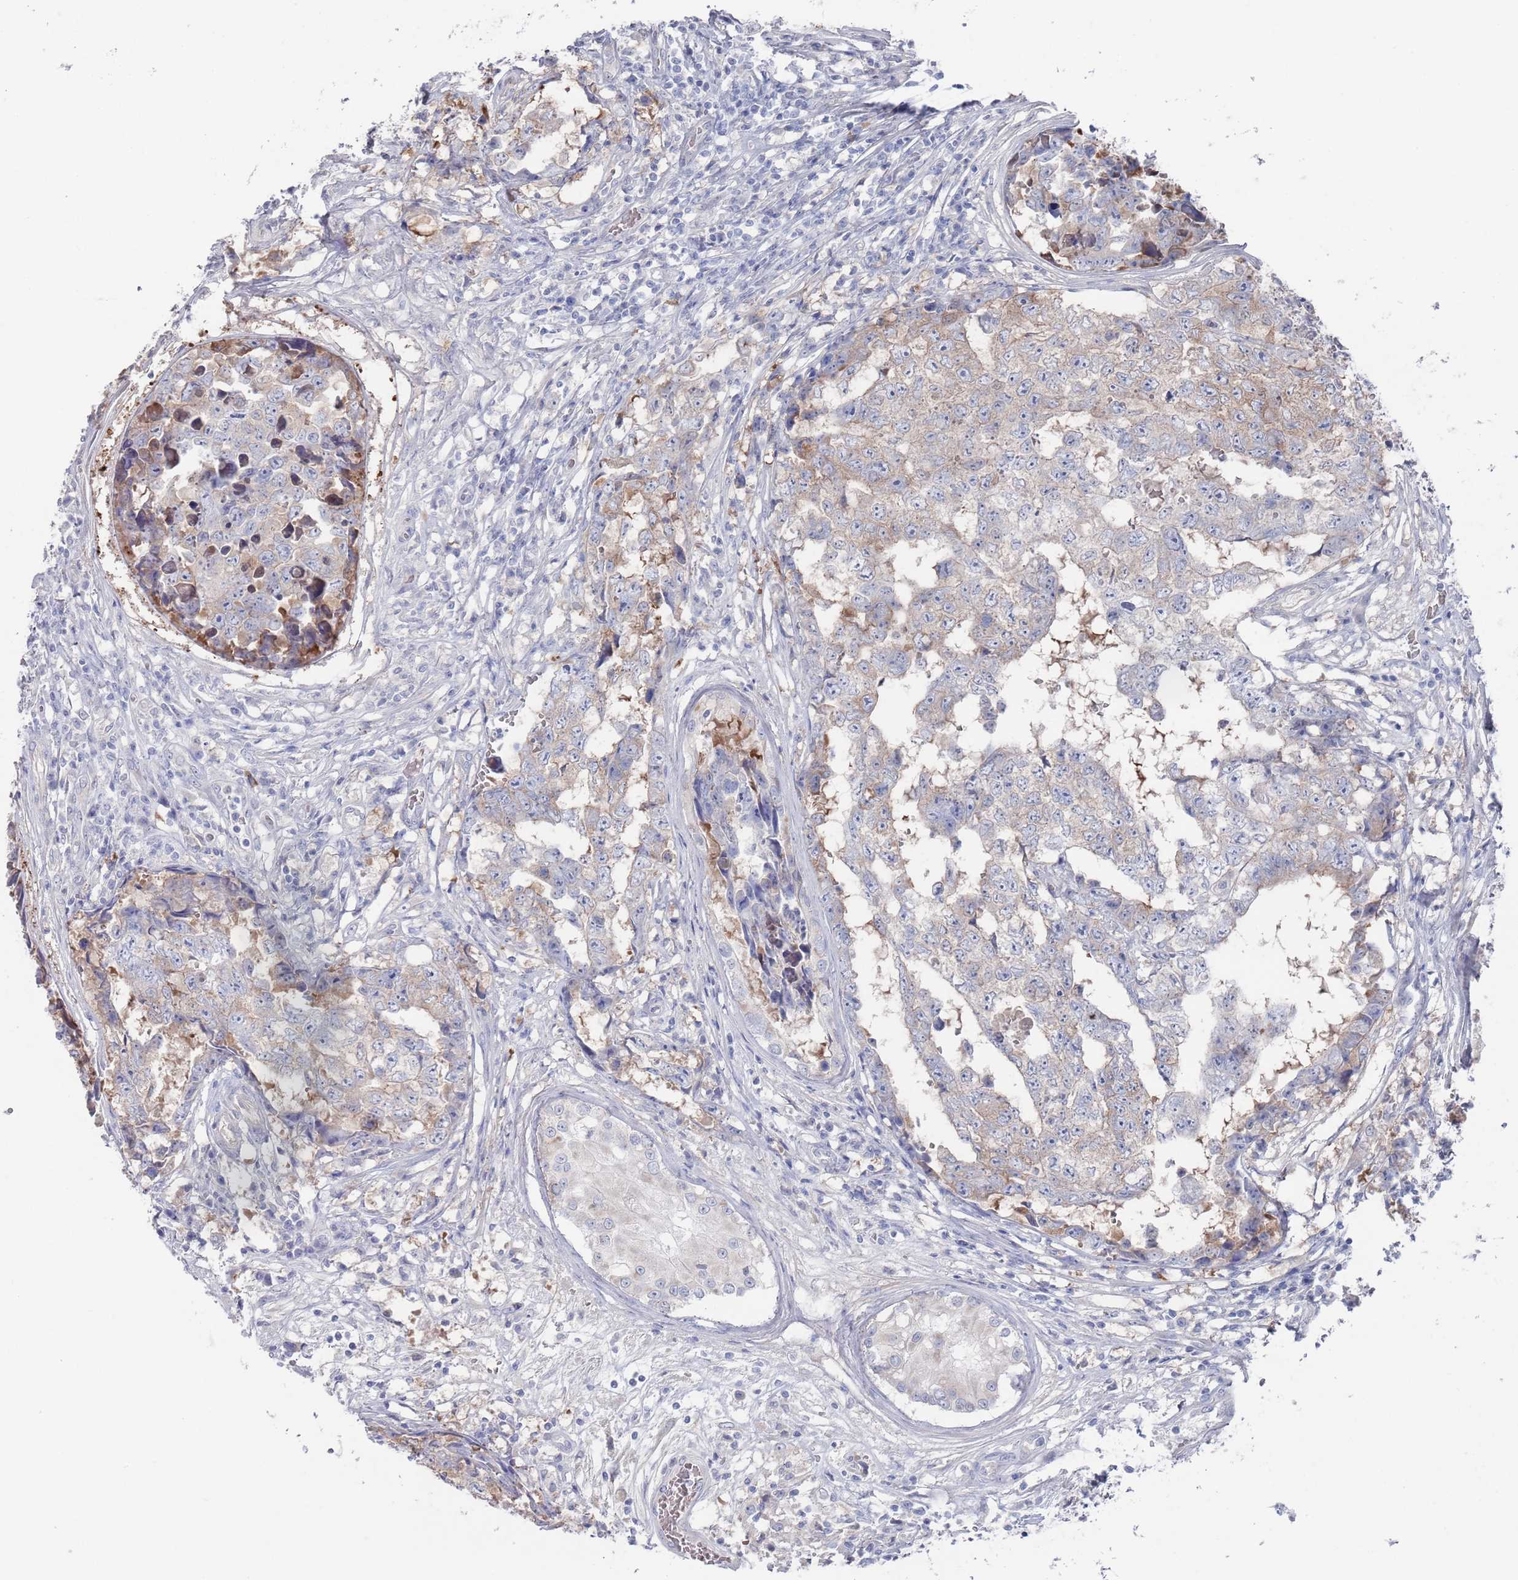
{"staining": {"intensity": "negative", "quantity": "none", "location": "none"}, "tissue": "testis cancer", "cell_type": "Tumor cells", "image_type": "cancer", "snomed": [{"axis": "morphology", "description": "Carcinoma, Embryonal, NOS"}, {"axis": "topography", "description": "Testis"}], "caption": "The image exhibits no significant expression in tumor cells of testis cancer (embryonal carcinoma).", "gene": "TMCO3", "patient": {"sex": "male", "age": 25}}